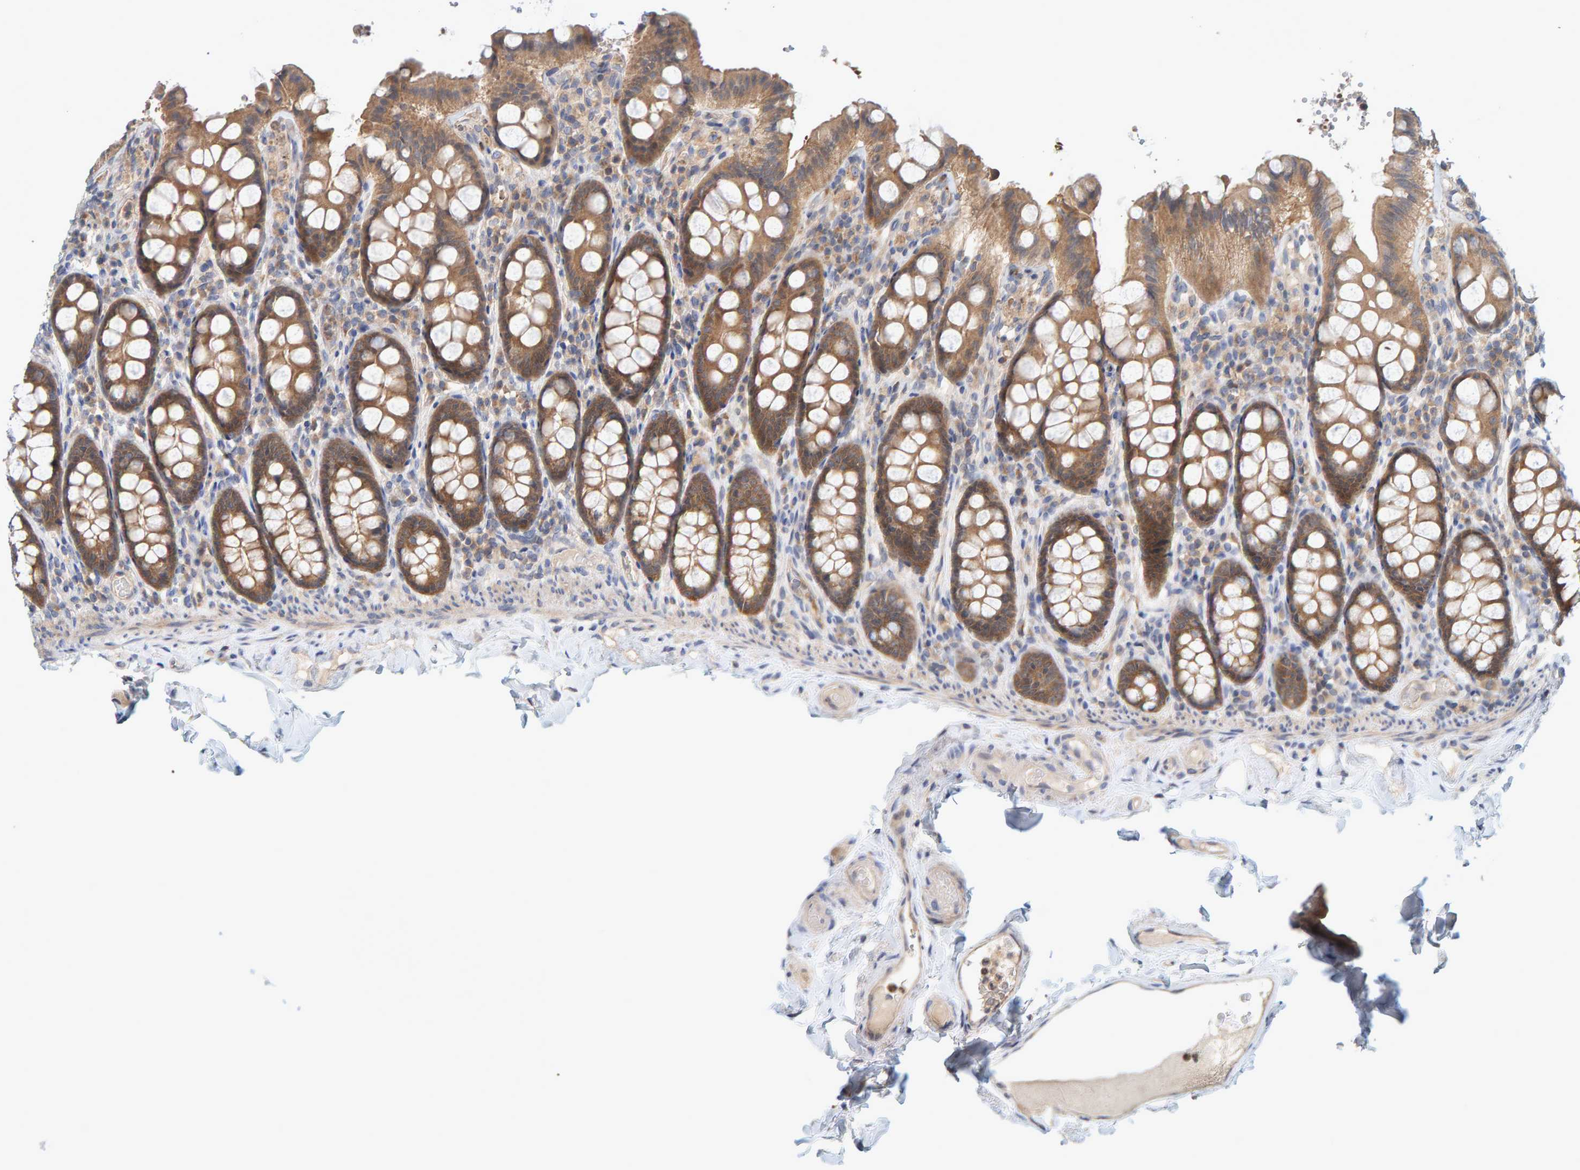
{"staining": {"intensity": "moderate", "quantity": ">75%", "location": "cytoplasmic/membranous"}, "tissue": "colon", "cell_type": "Endothelial cells", "image_type": "normal", "snomed": [{"axis": "morphology", "description": "Normal tissue, NOS"}, {"axis": "topography", "description": "Colon"}, {"axis": "topography", "description": "Peripheral nerve tissue"}], "caption": "High-magnification brightfield microscopy of benign colon stained with DAB (brown) and counterstained with hematoxylin (blue). endothelial cells exhibit moderate cytoplasmic/membranous positivity is identified in about>75% of cells. The staining is performed using DAB (3,3'-diaminobenzidine) brown chromogen to label protein expression. The nuclei are counter-stained blue using hematoxylin.", "gene": "TATDN1", "patient": {"sex": "female", "age": 61}}